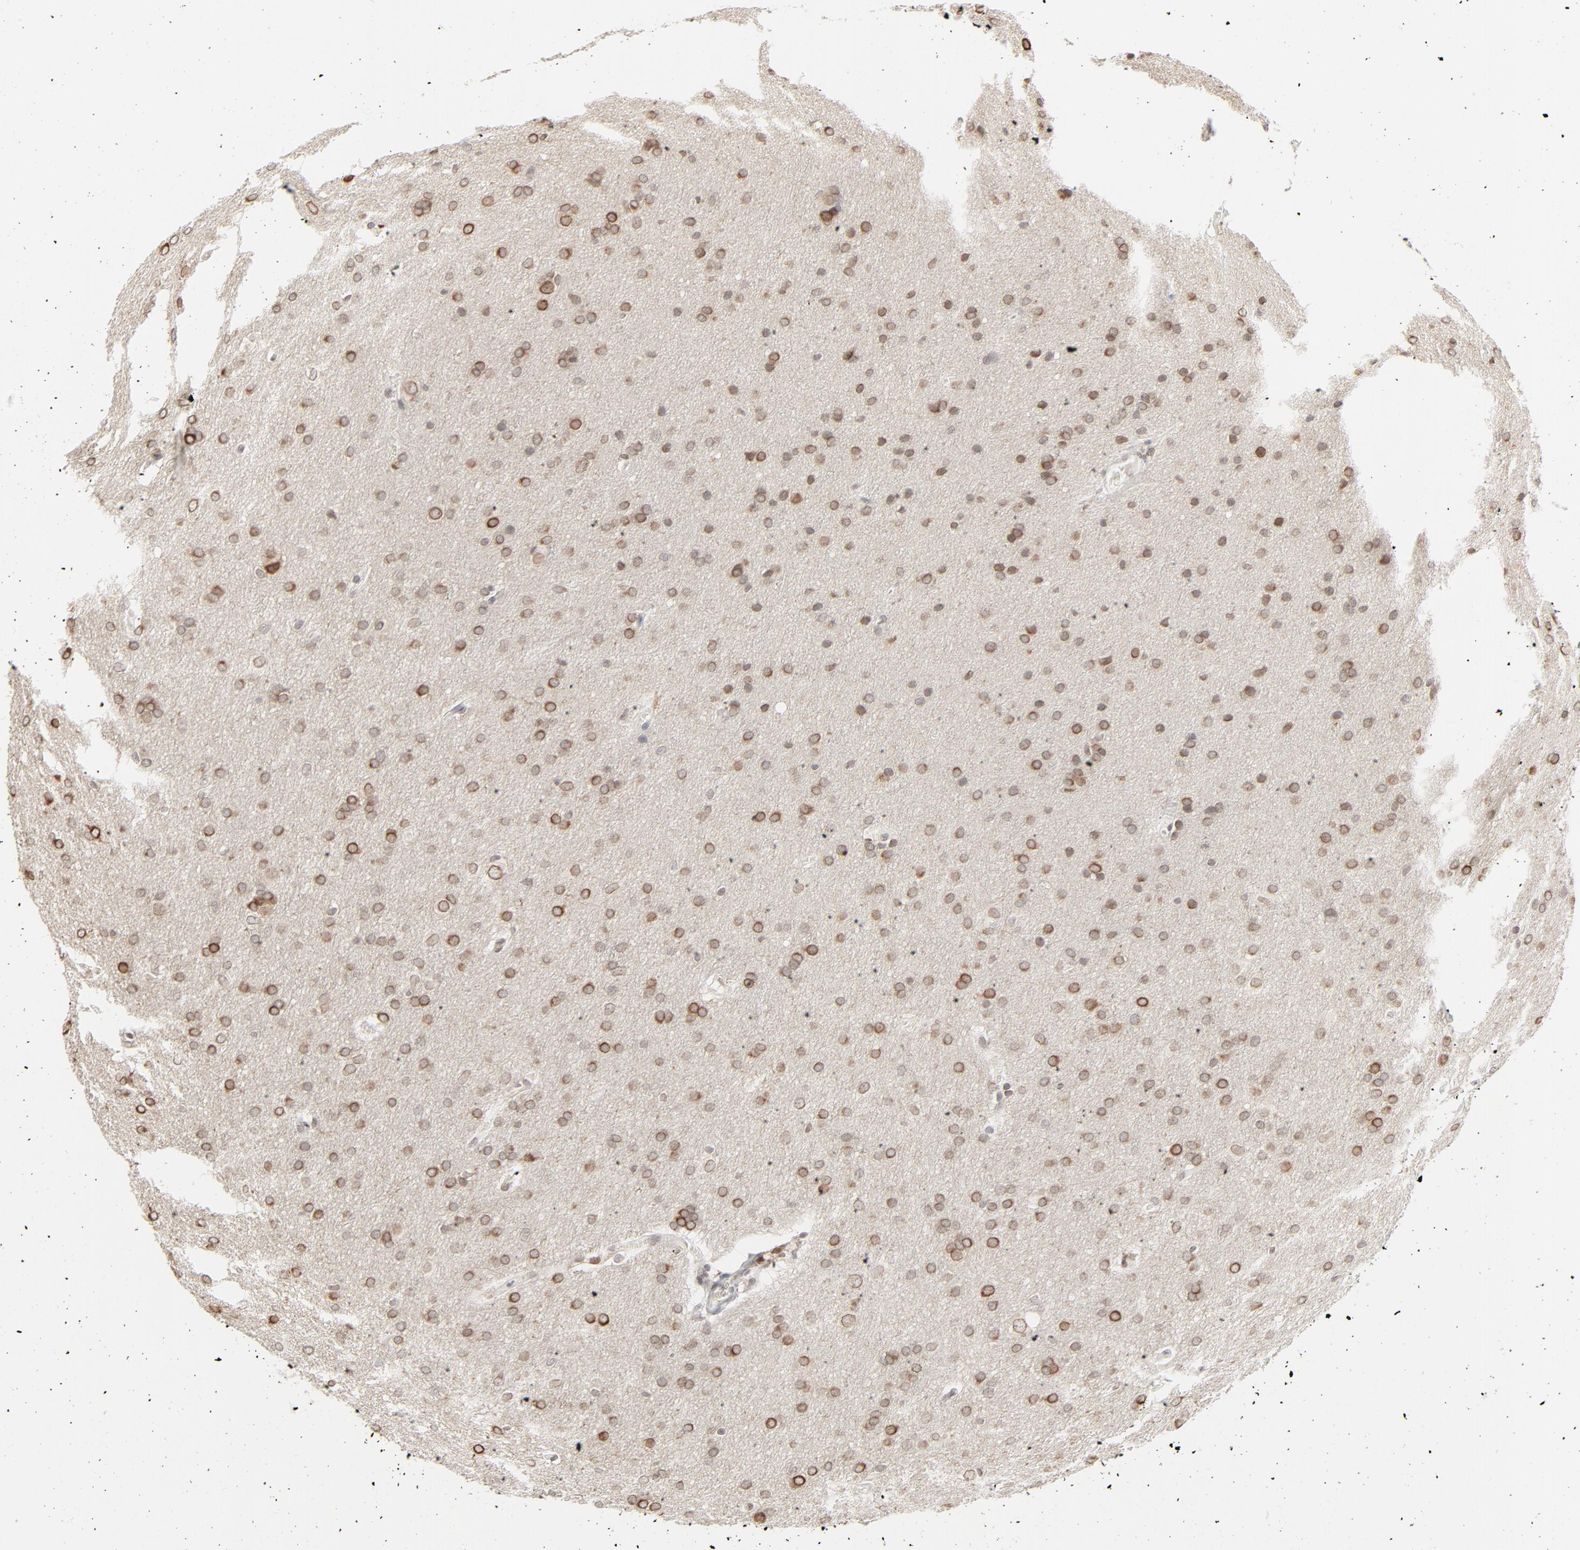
{"staining": {"intensity": "moderate", "quantity": ">75%", "location": "cytoplasmic/membranous,nuclear"}, "tissue": "glioma", "cell_type": "Tumor cells", "image_type": "cancer", "snomed": [{"axis": "morphology", "description": "Glioma, malignant, Low grade"}, {"axis": "topography", "description": "Brain"}], "caption": "Protein analysis of glioma tissue reveals moderate cytoplasmic/membranous and nuclear staining in approximately >75% of tumor cells.", "gene": "MAD1L1", "patient": {"sex": "female", "age": 32}}